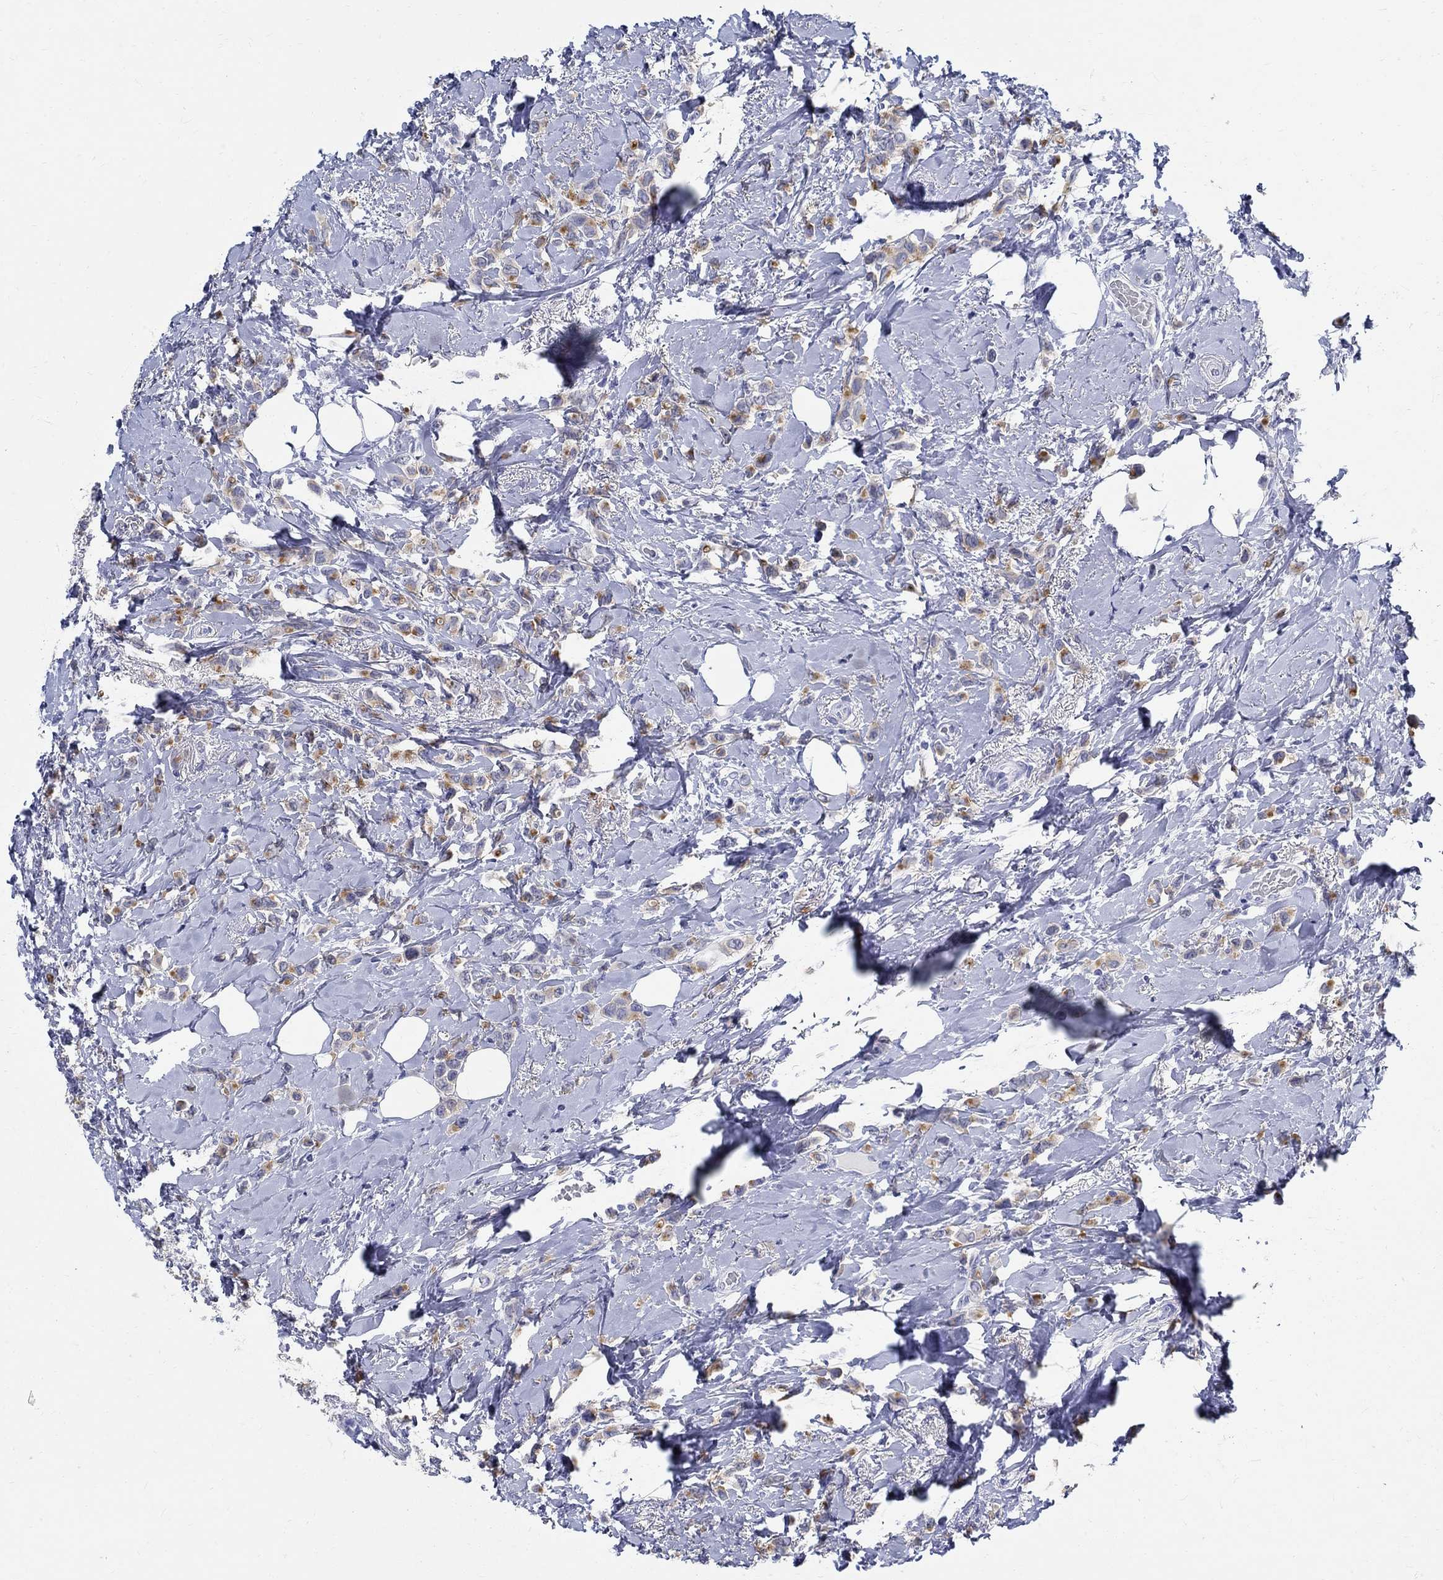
{"staining": {"intensity": "moderate", "quantity": "25%-75%", "location": "cytoplasmic/membranous"}, "tissue": "breast cancer", "cell_type": "Tumor cells", "image_type": "cancer", "snomed": [{"axis": "morphology", "description": "Lobular carcinoma"}, {"axis": "topography", "description": "Breast"}], "caption": "Protein staining of breast cancer tissue demonstrates moderate cytoplasmic/membranous expression in about 25%-75% of tumor cells.", "gene": "BSPRY", "patient": {"sex": "female", "age": 66}}